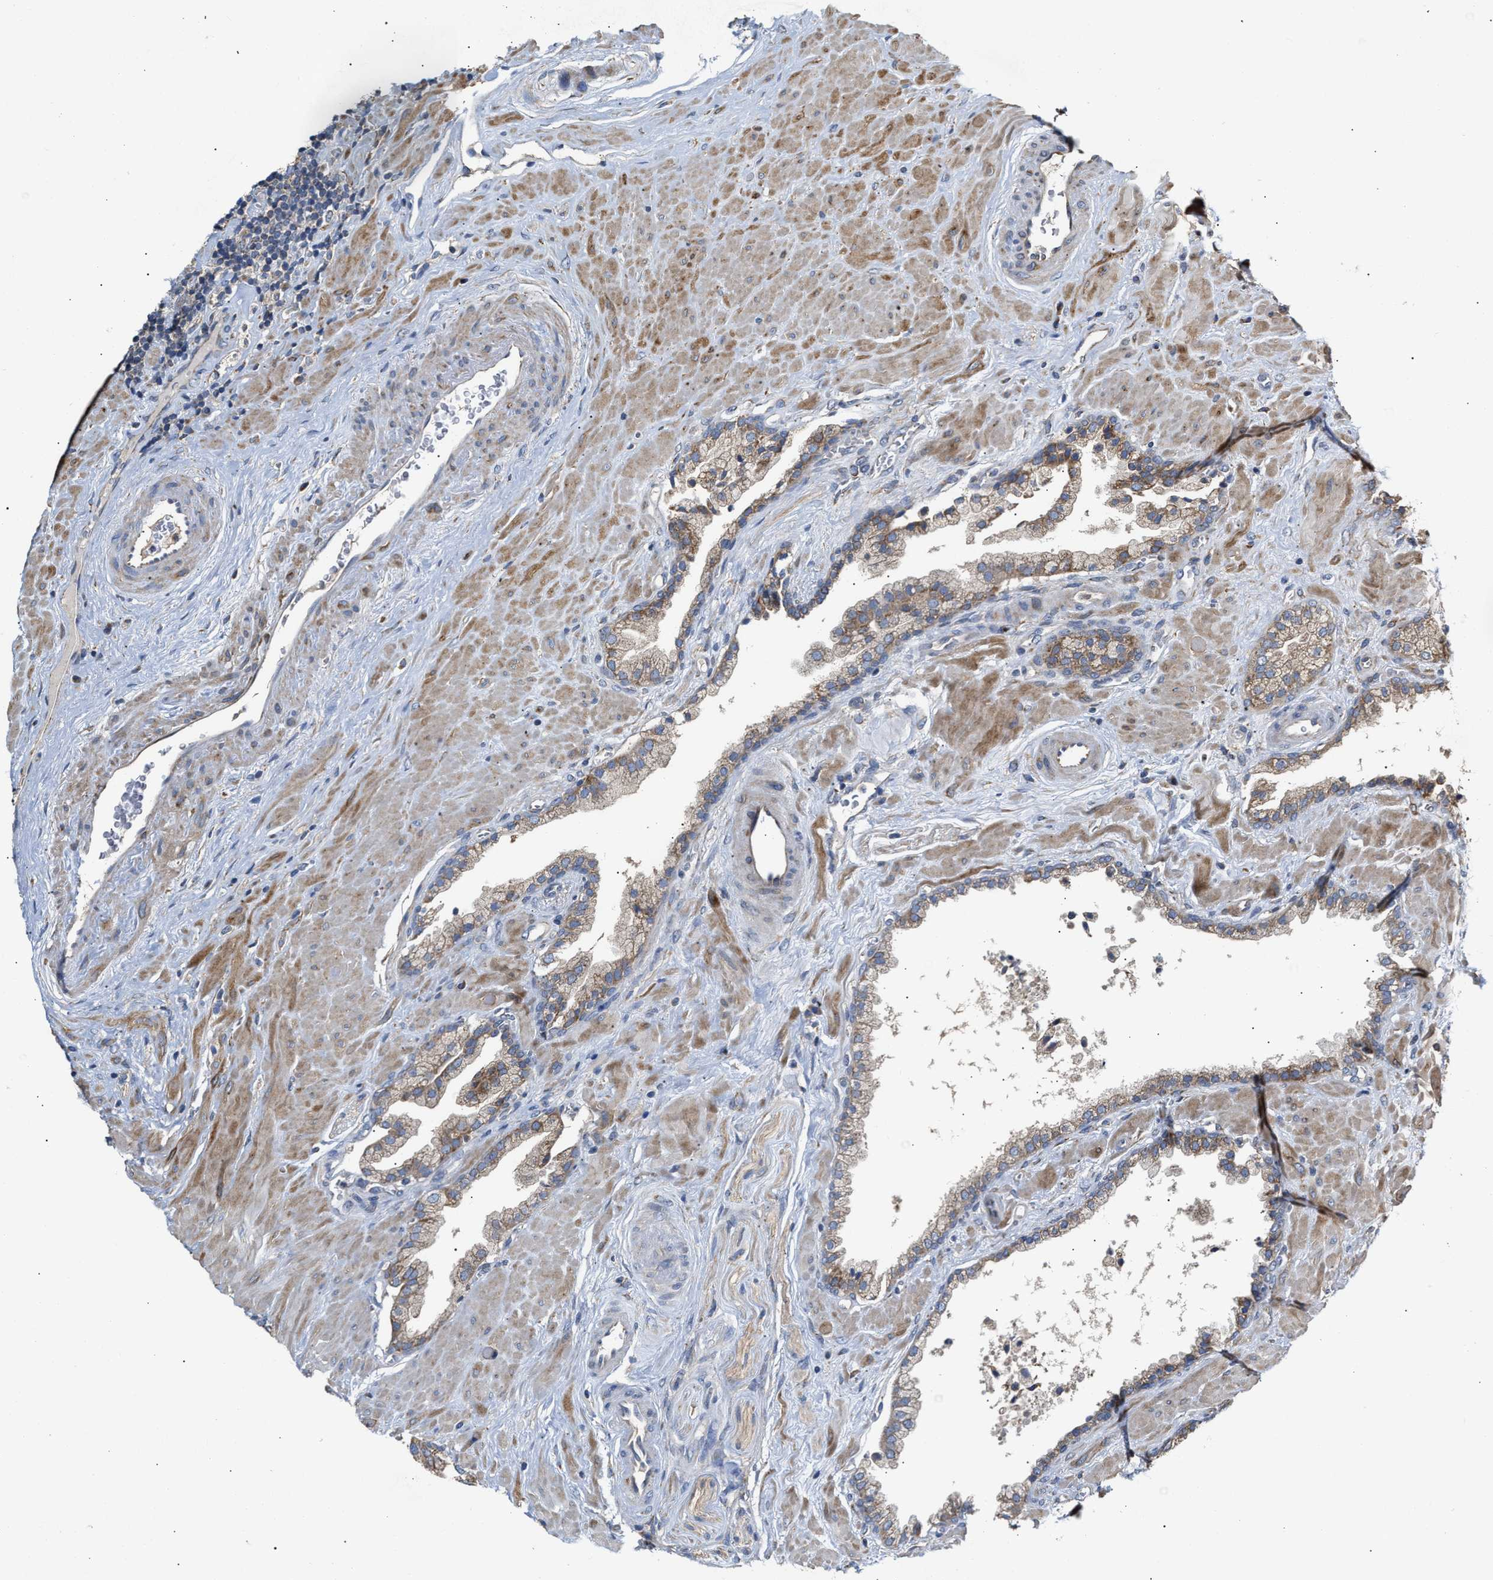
{"staining": {"intensity": "moderate", "quantity": "<25%", "location": "cytoplasmic/membranous"}, "tissue": "prostate cancer", "cell_type": "Tumor cells", "image_type": "cancer", "snomed": [{"axis": "morphology", "description": "Adenocarcinoma, Low grade"}, {"axis": "topography", "description": "Prostate"}], "caption": "Moderate cytoplasmic/membranous protein positivity is appreciated in approximately <25% of tumor cells in adenocarcinoma (low-grade) (prostate).", "gene": "MALSU1", "patient": {"sex": "male", "age": 71}}